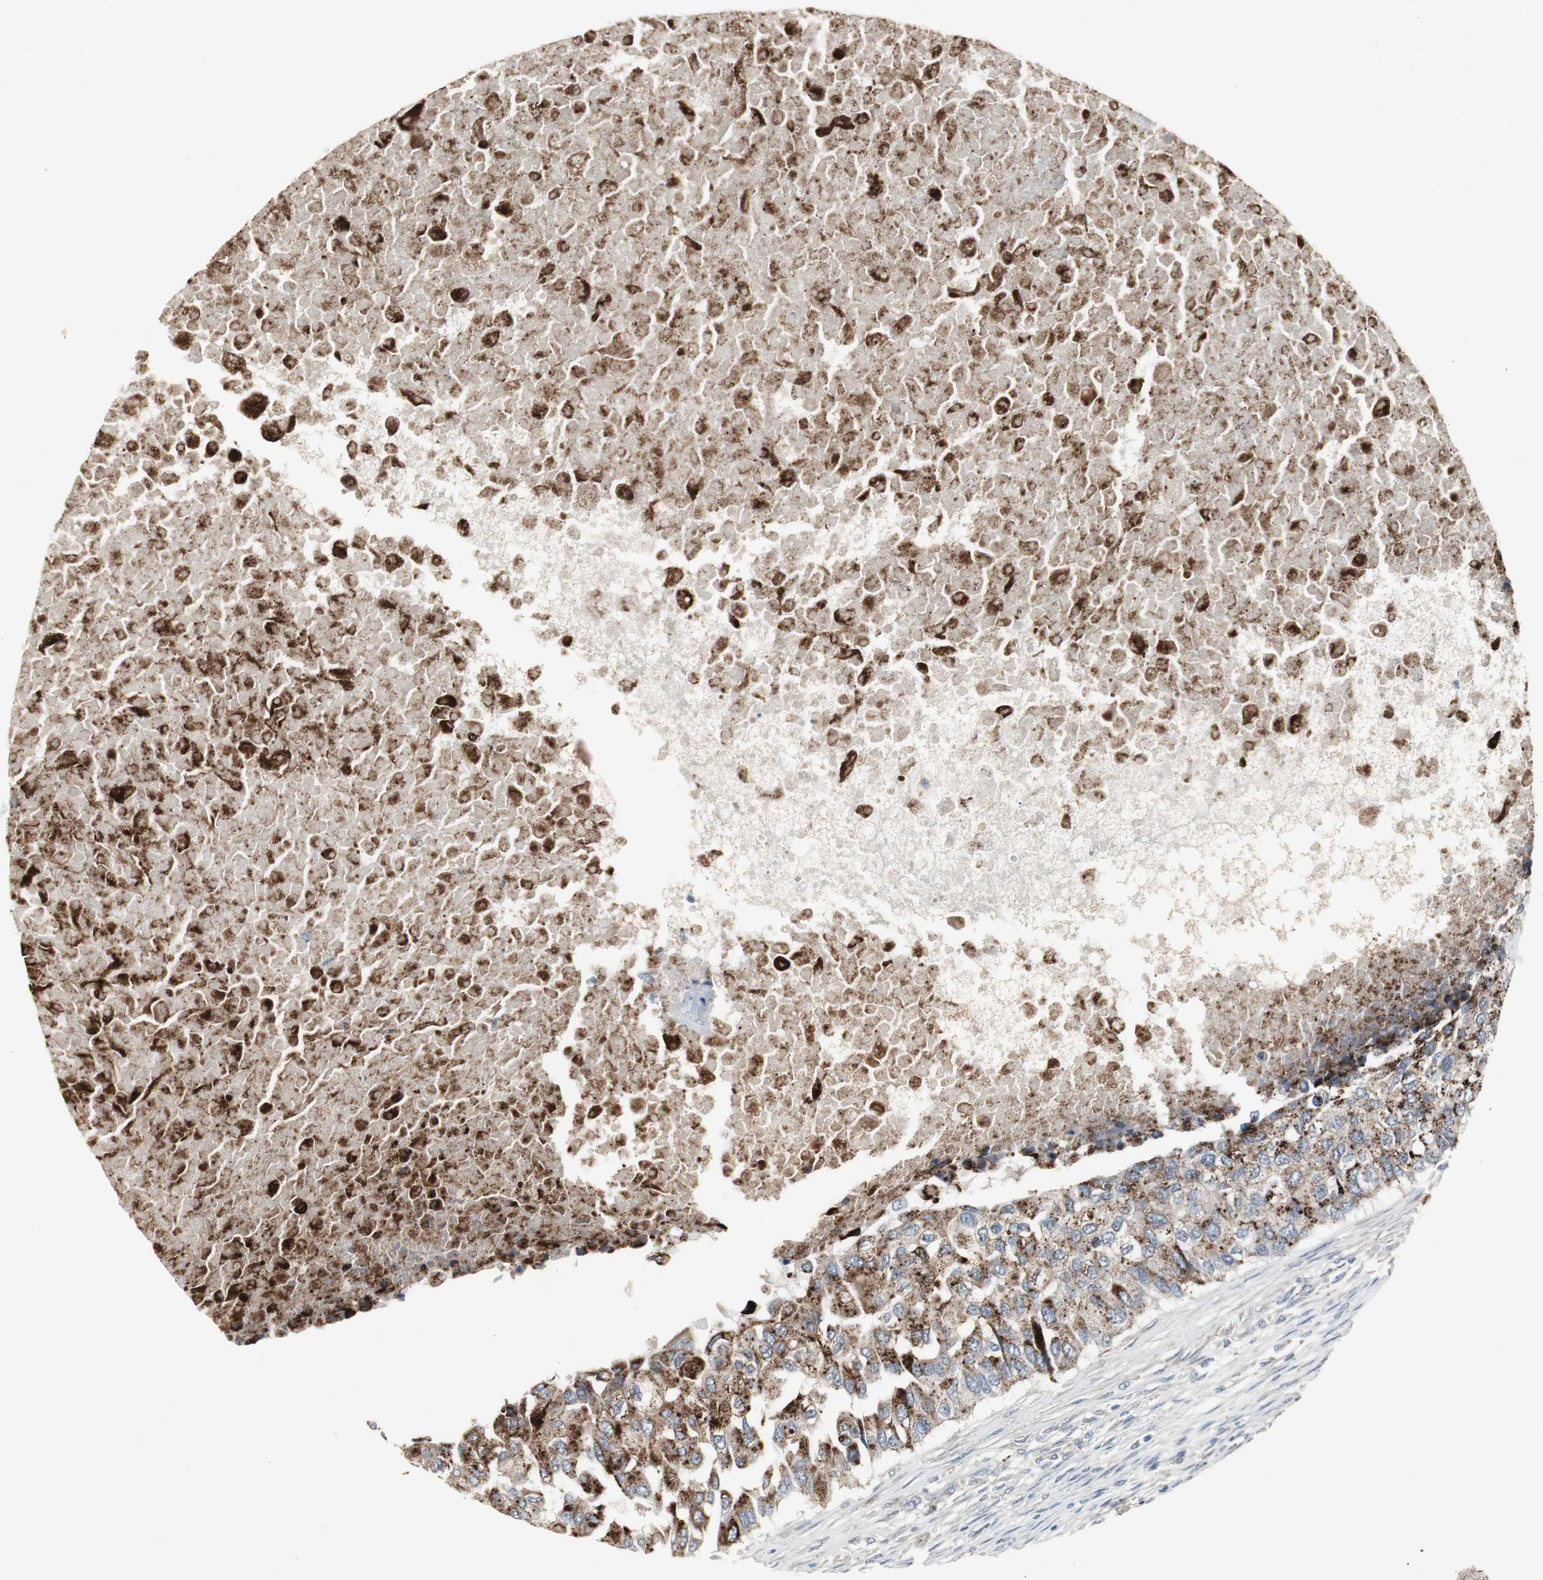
{"staining": {"intensity": "strong", "quantity": ">75%", "location": "cytoplasmic/membranous"}, "tissue": "breast cancer", "cell_type": "Tumor cells", "image_type": "cancer", "snomed": [{"axis": "morphology", "description": "Normal tissue, NOS"}, {"axis": "morphology", "description": "Duct carcinoma"}, {"axis": "topography", "description": "Breast"}], "caption": "Immunohistochemical staining of breast intraductal carcinoma demonstrates strong cytoplasmic/membranous protein positivity in about >75% of tumor cells.", "gene": "GBA1", "patient": {"sex": "female", "age": 49}}